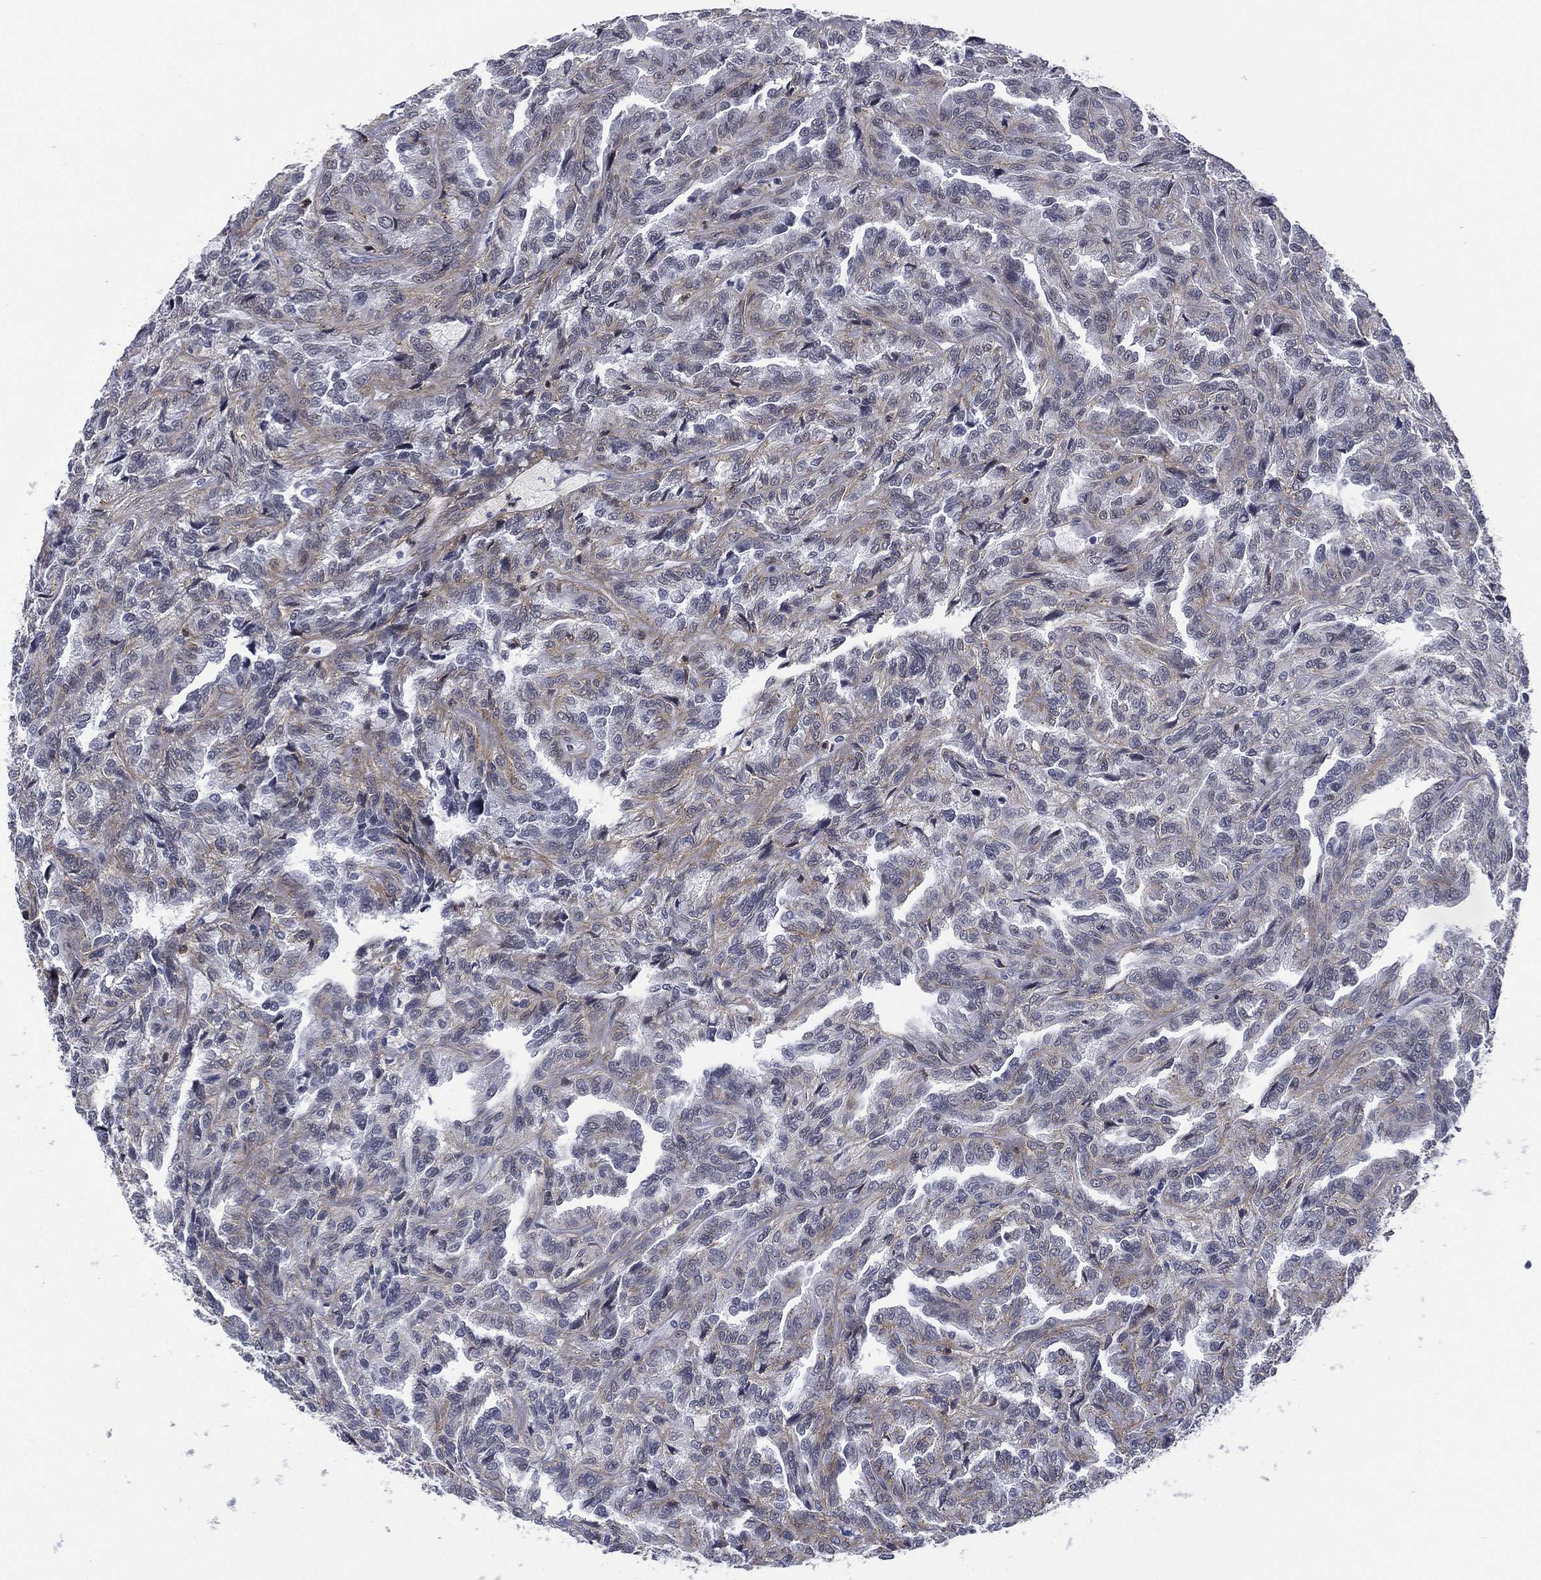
{"staining": {"intensity": "negative", "quantity": "none", "location": "none"}, "tissue": "renal cancer", "cell_type": "Tumor cells", "image_type": "cancer", "snomed": [{"axis": "morphology", "description": "Adenocarcinoma, NOS"}, {"axis": "topography", "description": "Kidney"}], "caption": "An immunohistochemistry image of renal cancer is shown. There is no staining in tumor cells of renal cancer.", "gene": "ZNF711", "patient": {"sex": "male", "age": 79}}